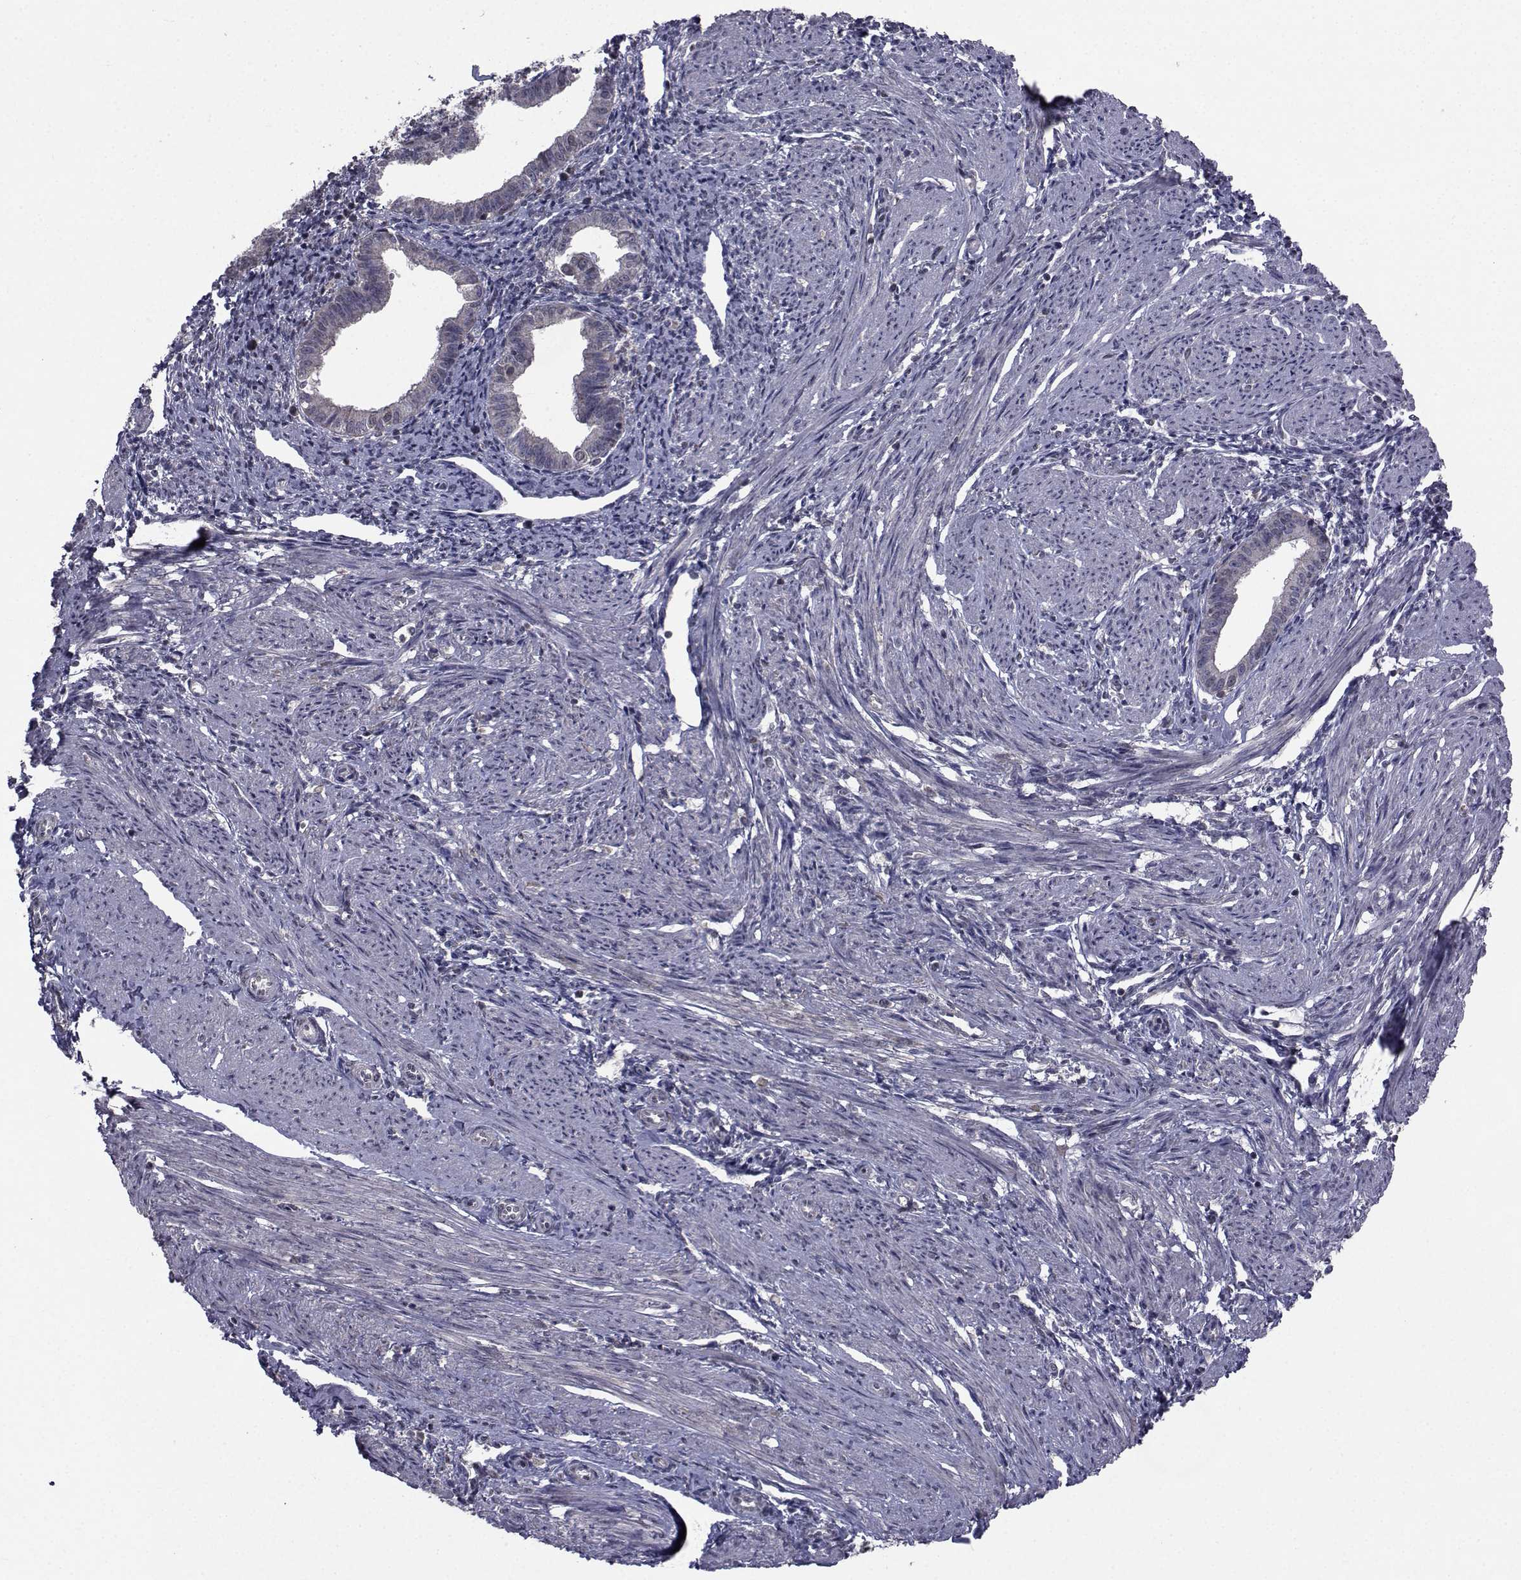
{"staining": {"intensity": "negative", "quantity": "none", "location": "none"}, "tissue": "endometrium", "cell_type": "Cells in endometrial stroma", "image_type": "normal", "snomed": [{"axis": "morphology", "description": "Normal tissue, NOS"}, {"axis": "topography", "description": "Endometrium"}], "caption": "Immunohistochemistry (IHC) micrograph of unremarkable endometrium: endometrium stained with DAB (3,3'-diaminobenzidine) demonstrates no significant protein expression in cells in endometrial stroma.", "gene": "CYP2S1", "patient": {"sex": "female", "age": 37}}